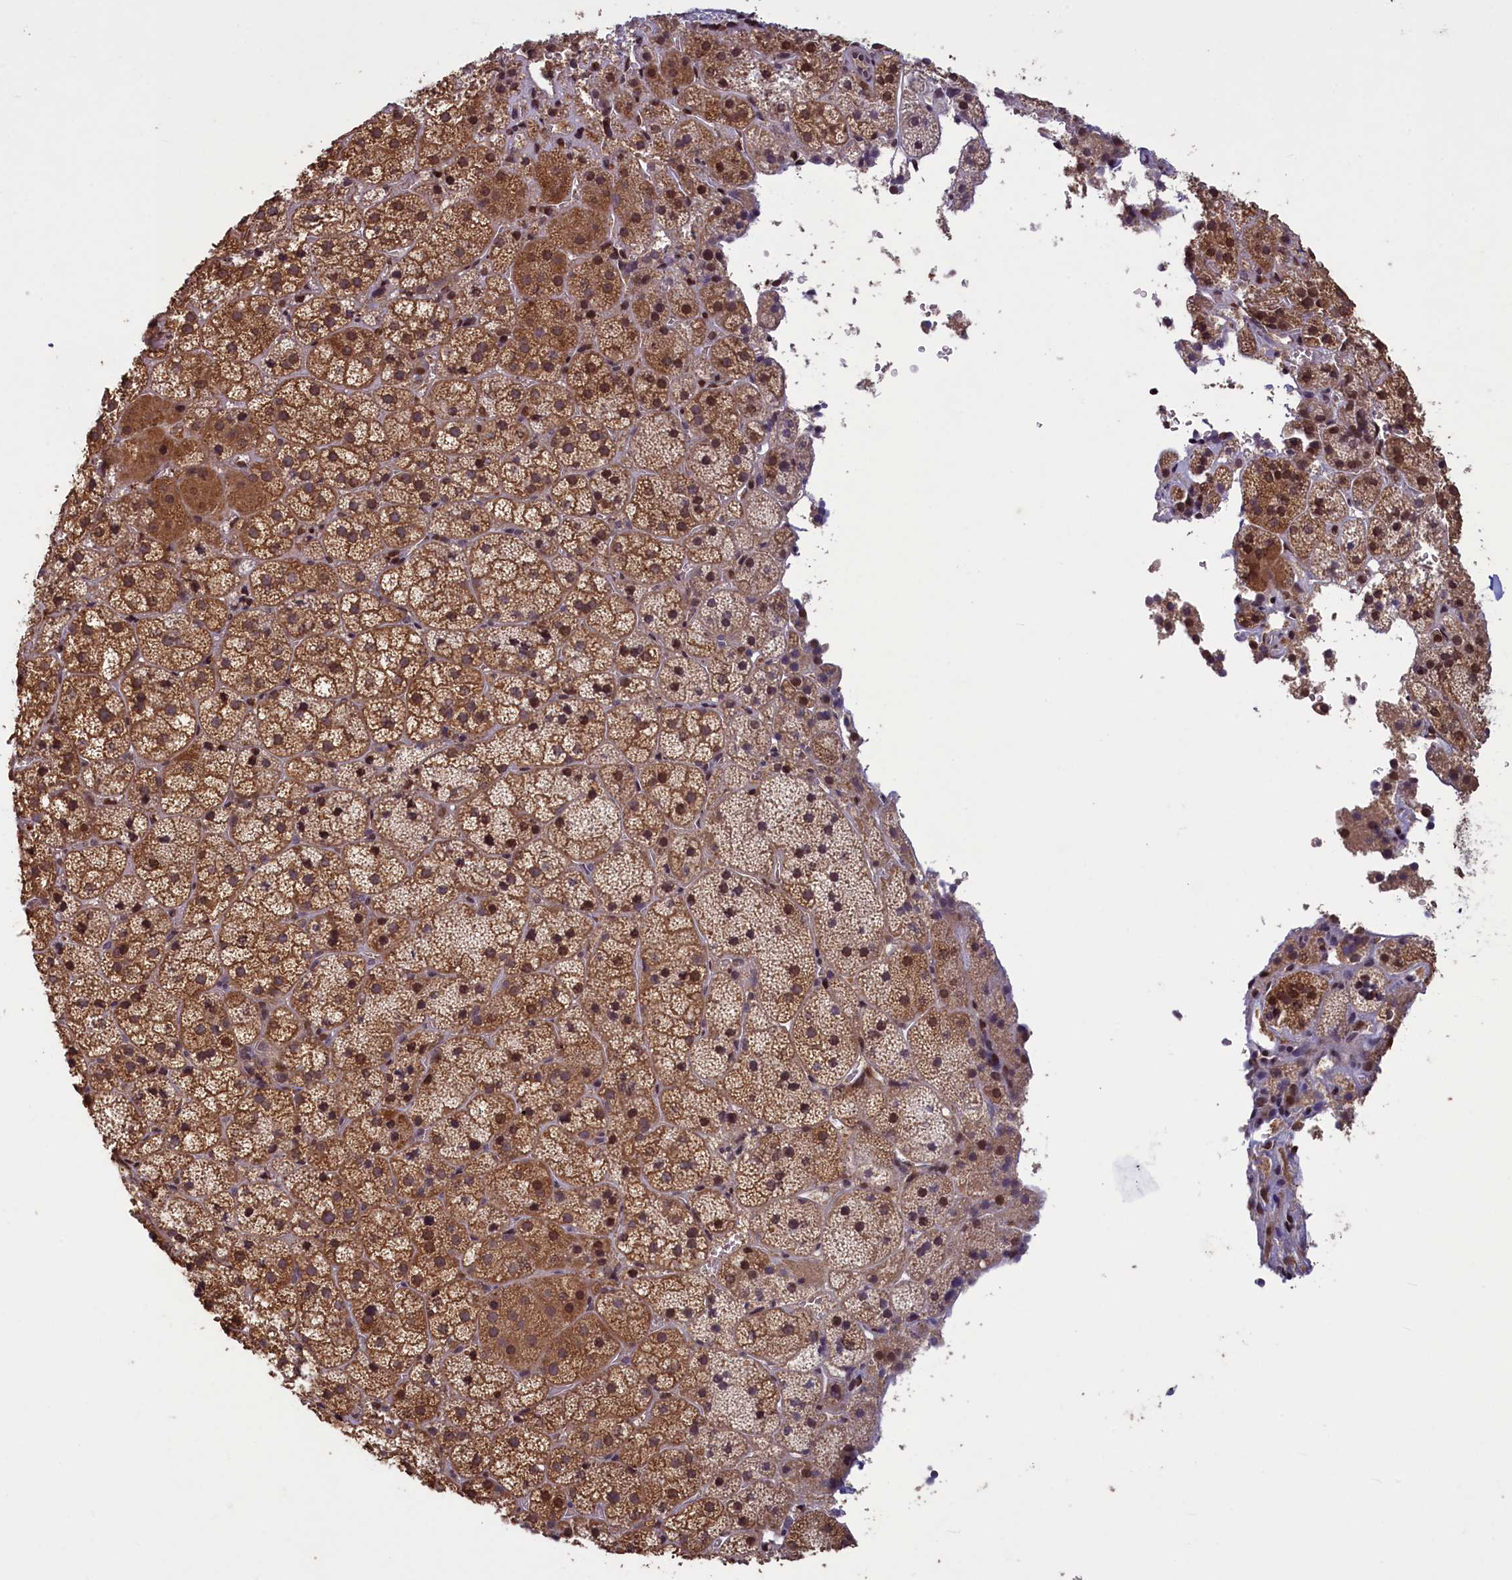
{"staining": {"intensity": "moderate", "quantity": ">75%", "location": "cytoplasmic/membranous,nuclear"}, "tissue": "adrenal gland", "cell_type": "Glandular cells", "image_type": "normal", "snomed": [{"axis": "morphology", "description": "Normal tissue, NOS"}, {"axis": "topography", "description": "Adrenal gland"}], "caption": "The micrograph demonstrates a brown stain indicating the presence of a protein in the cytoplasmic/membranous,nuclear of glandular cells in adrenal gland. (brown staining indicates protein expression, while blue staining denotes nuclei).", "gene": "NUBP1", "patient": {"sex": "female", "age": 44}}